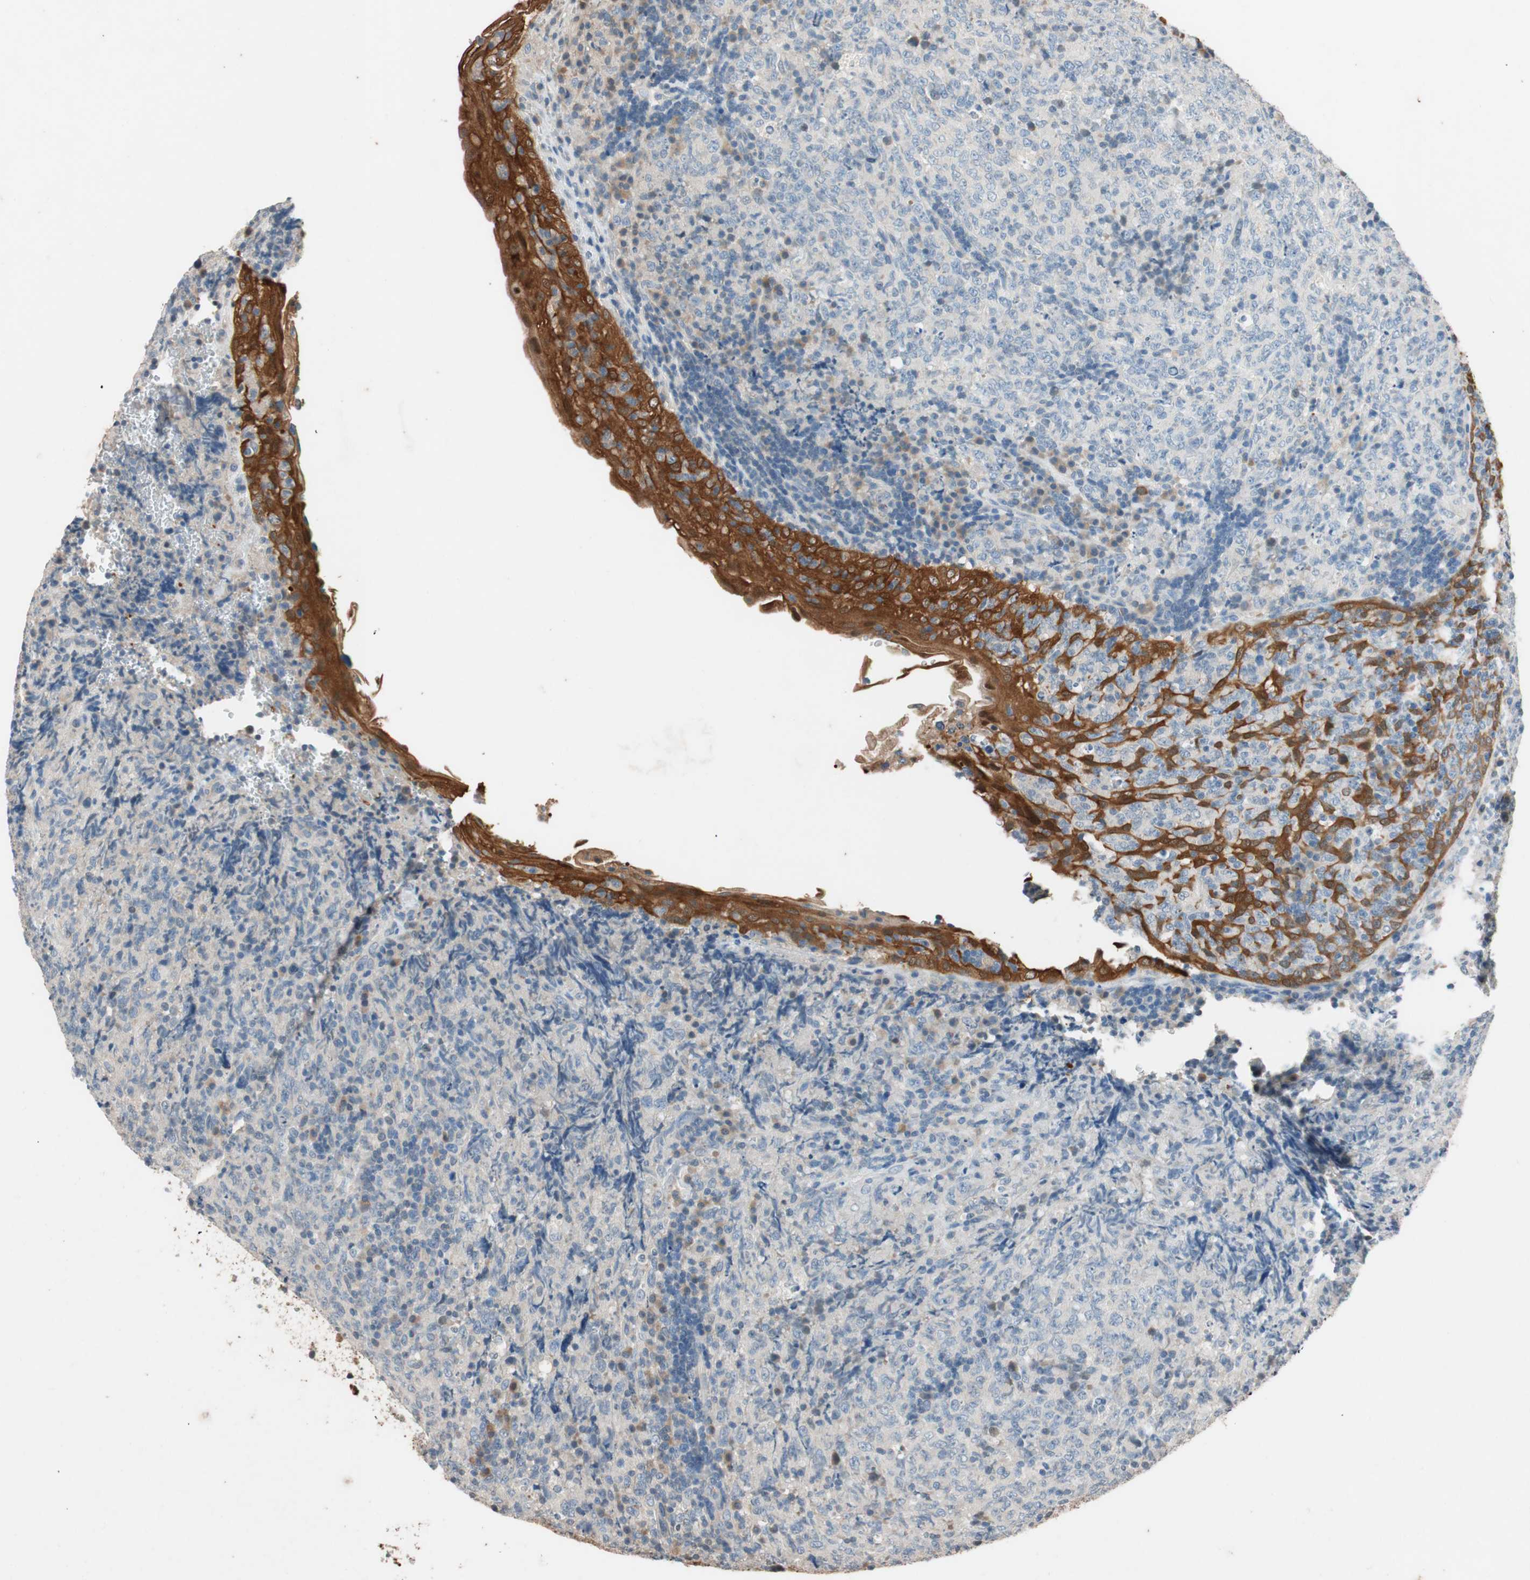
{"staining": {"intensity": "negative", "quantity": "none", "location": "none"}, "tissue": "lymphoma", "cell_type": "Tumor cells", "image_type": "cancer", "snomed": [{"axis": "morphology", "description": "Malignant lymphoma, non-Hodgkin's type, High grade"}, {"axis": "topography", "description": "Tonsil"}], "caption": "DAB immunohistochemical staining of human lymphoma exhibits no significant expression in tumor cells.", "gene": "SERPINB5", "patient": {"sex": "female", "age": 36}}